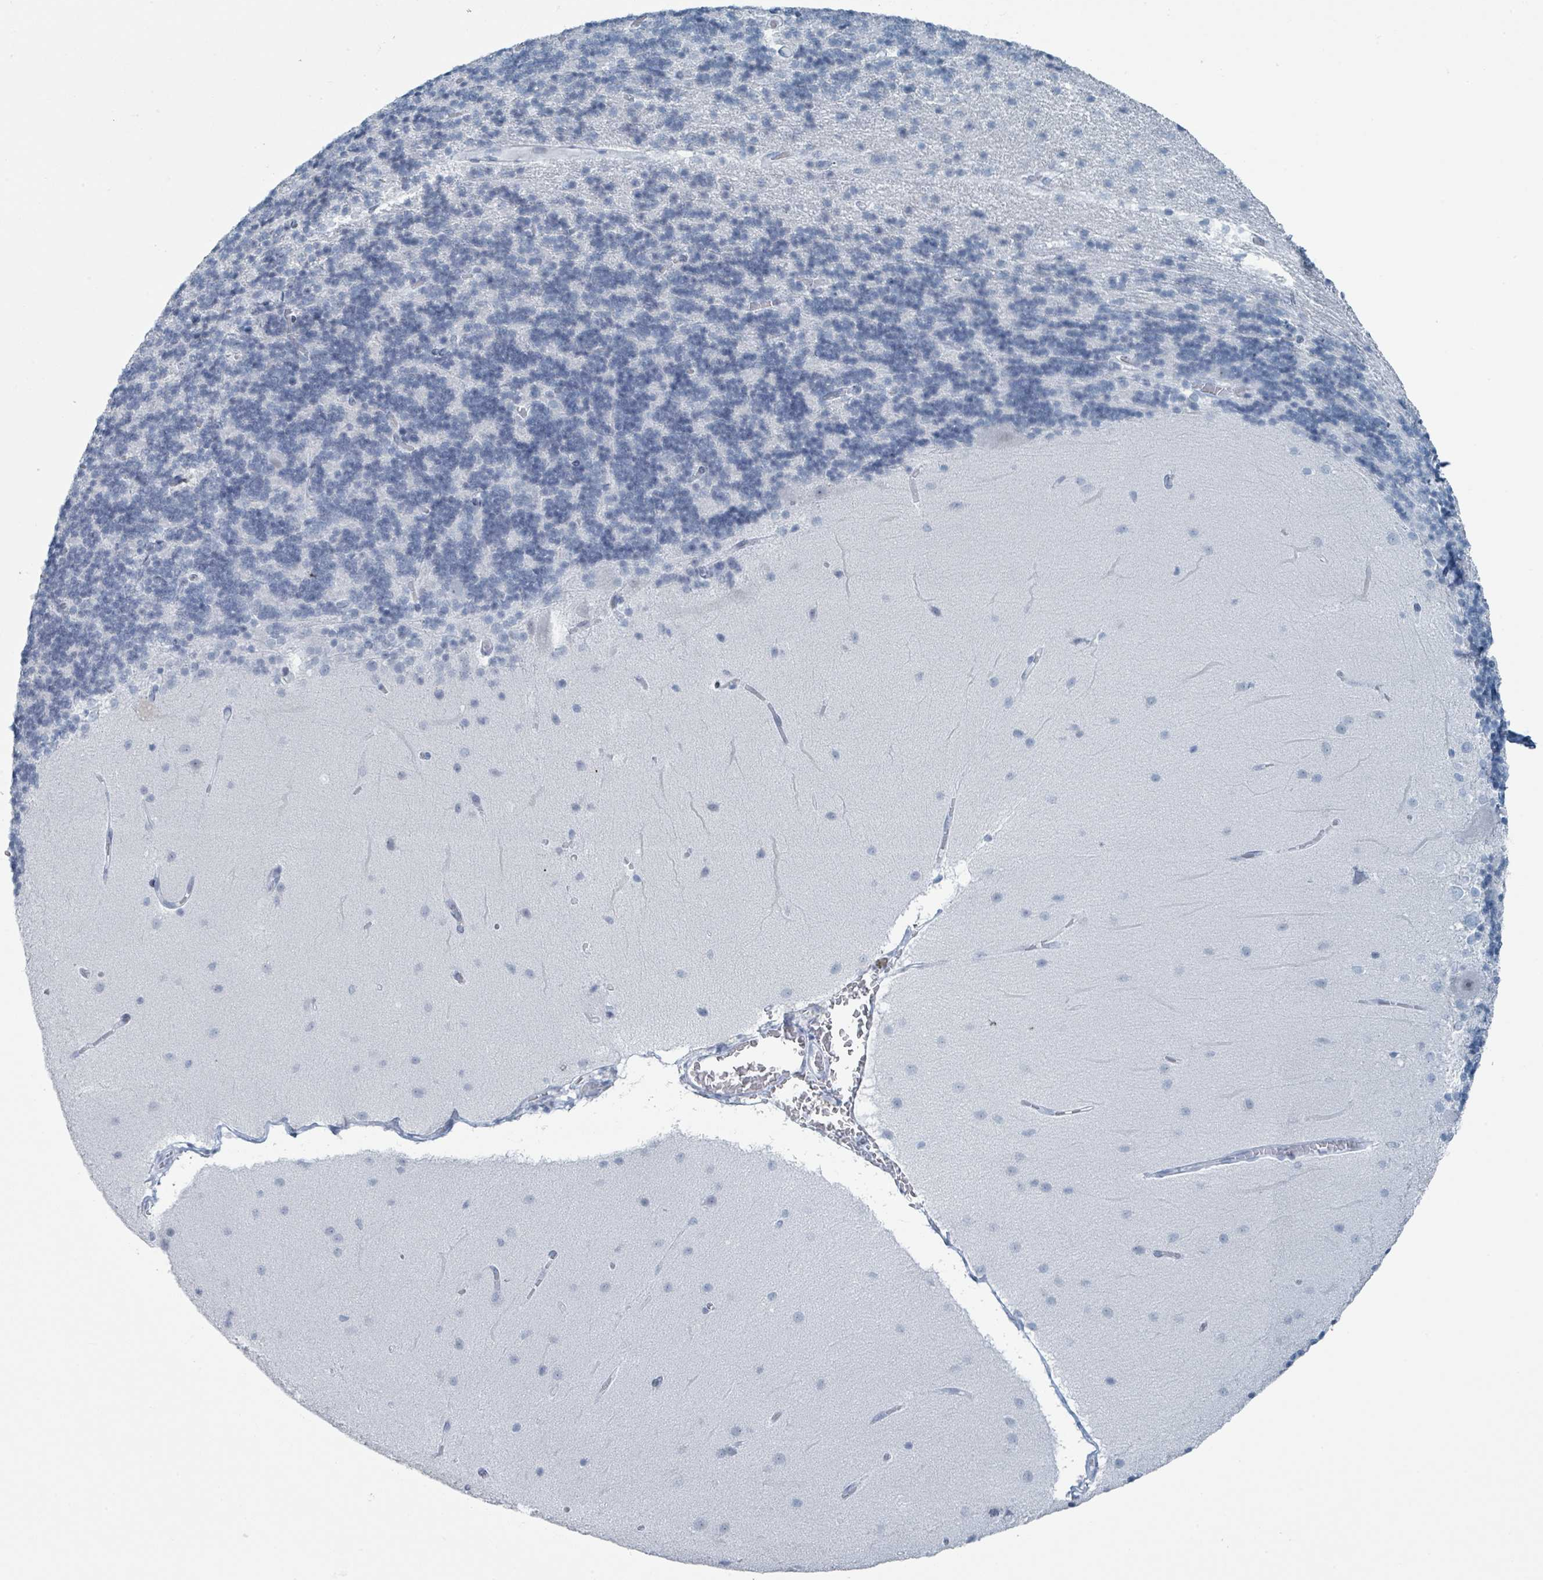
{"staining": {"intensity": "negative", "quantity": "none", "location": "none"}, "tissue": "cerebellum", "cell_type": "Cells in granular layer", "image_type": "normal", "snomed": [{"axis": "morphology", "description": "Normal tissue, NOS"}, {"axis": "topography", "description": "Cerebellum"}], "caption": "A micrograph of cerebellum stained for a protein exhibits no brown staining in cells in granular layer. The staining was performed using DAB to visualize the protein expression in brown, while the nuclei were stained in blue with hematoxylin (Magnification: 20x).", "gene": "GPR15LG", "patient": {"sex": "female", "age": 54}}